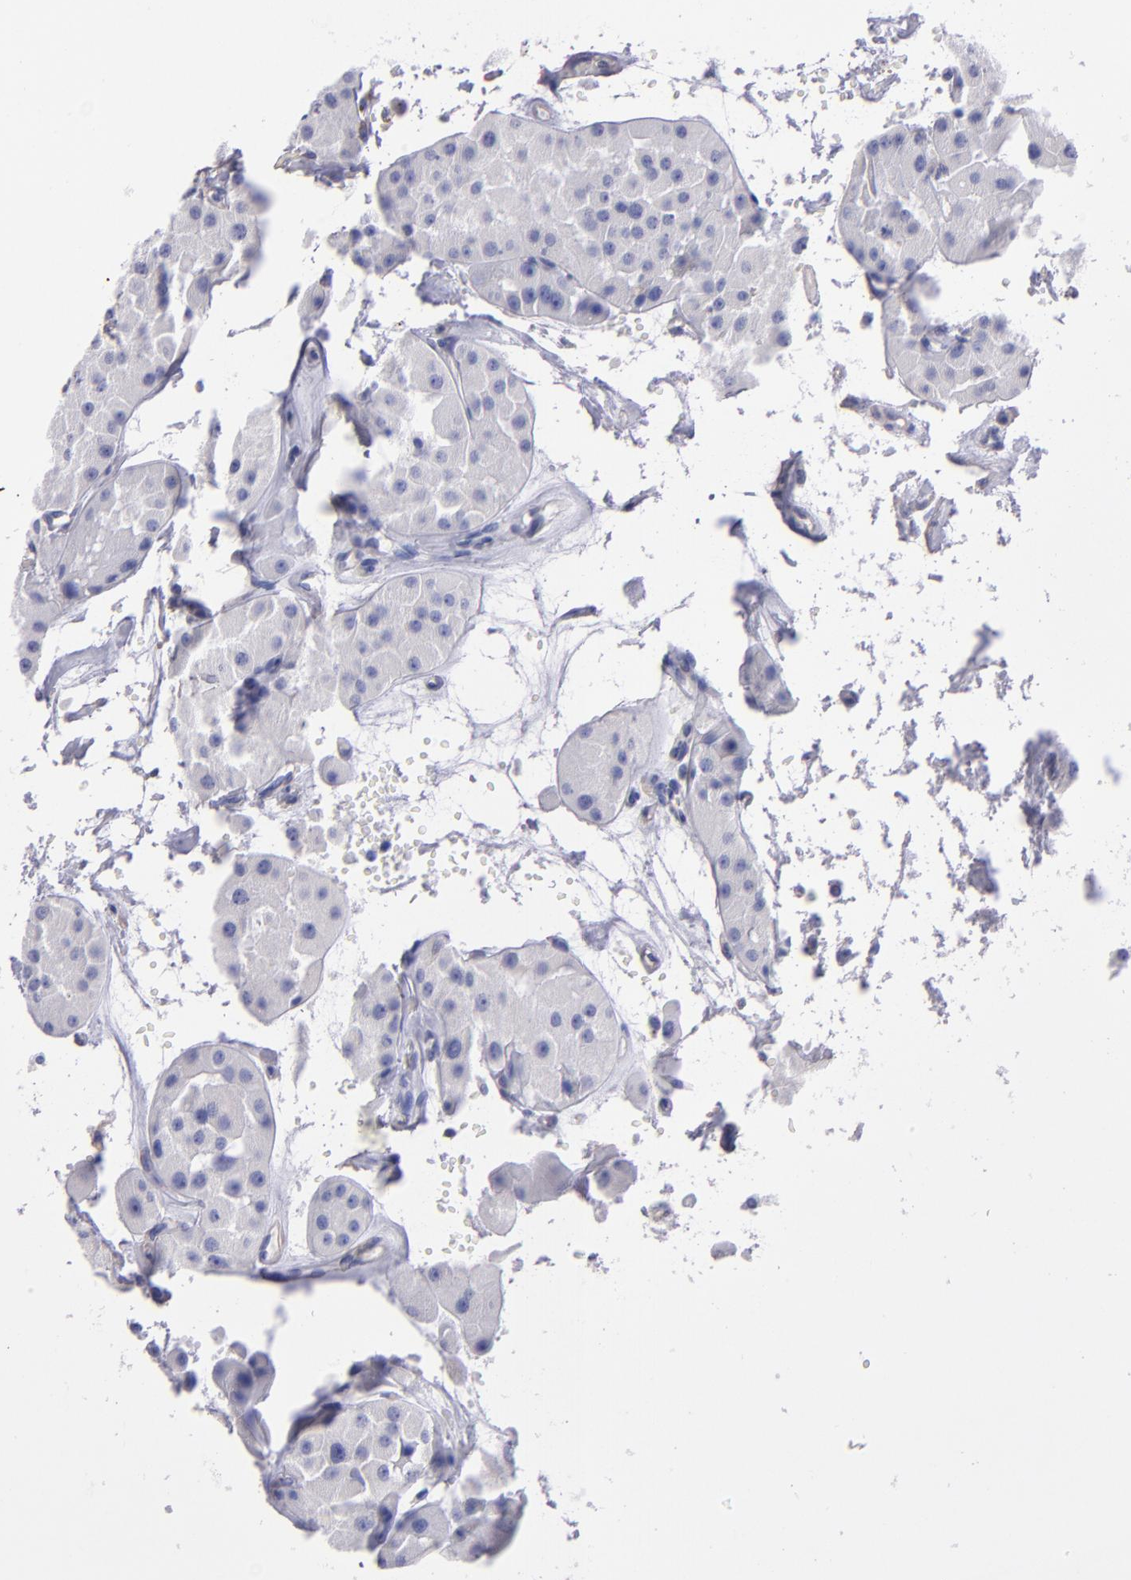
{"staining": {"intensity": "negative", "quantity": "none", "location": "none"}, "tissue": "renal cancer", "cell_type": "Tumor cells", "image_type": "cancer", "snomed": [{"axis": "morphology", "description": "Adenocarcinoma, uncertain malignant potential"}, {"axis": "topography", "description": "Kidney"}], "caption": "Immunohistochemistry of human adenocarcinoma,  uncertain malignant potential (renal) exhibits no expression in tumor cells.", "gene": "TG", "patient": {"sex": "male", "age": 63}}